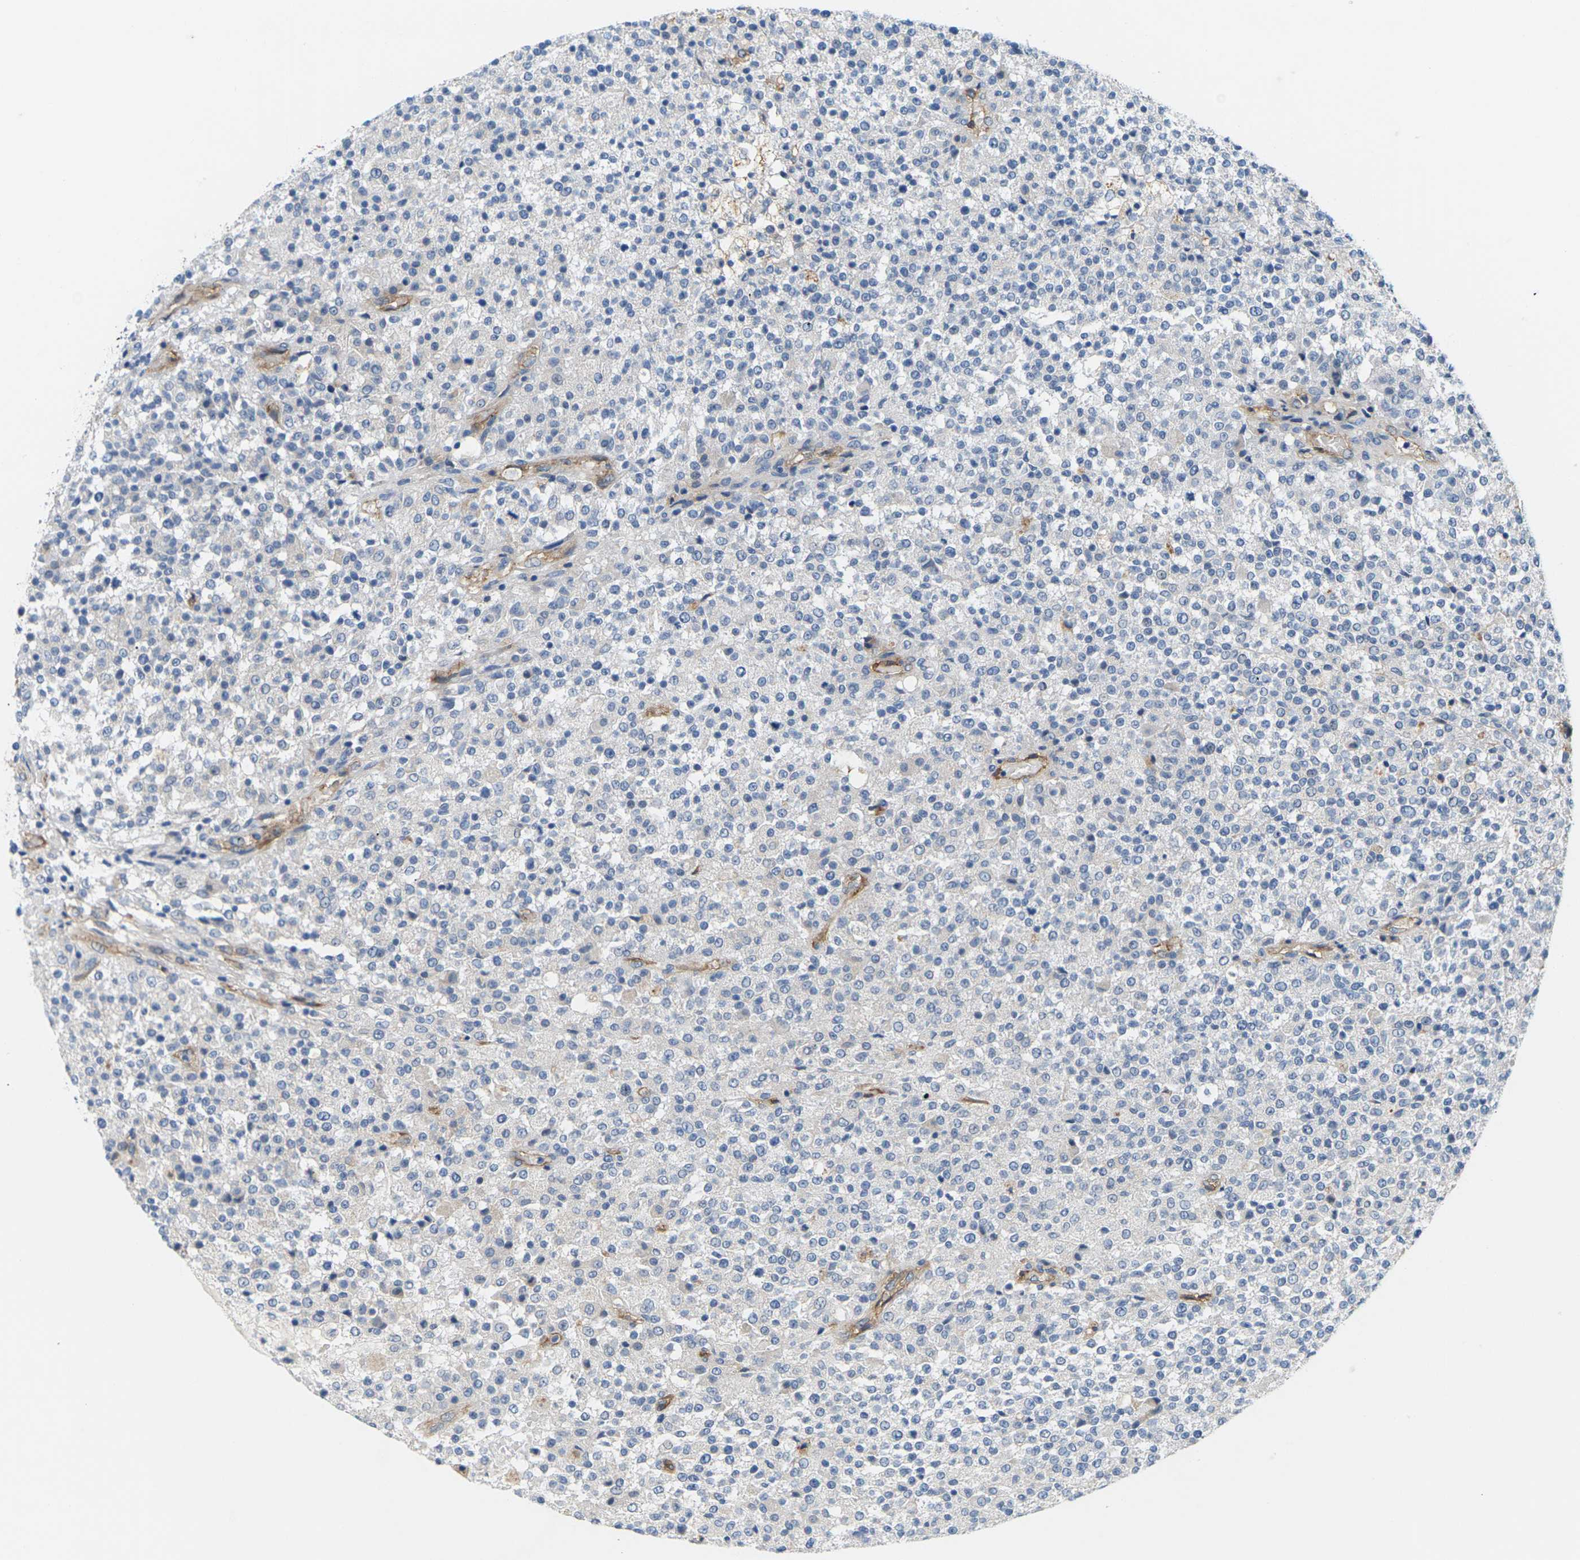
{"staining": {"intensity": "negative", "quantity": "none", "location": "none"}, "tissue": "testis cancer", "cell_type": "Tumor cells", "image_type": "cancer", "snomed": [{"axis": "morphology", "description": "Seminoma, NOS"}, {"axis": "topography", "description": "Testis"}], "caption": "High power microscopy photomicrograph of an immunohistochemistry image of testis cancer (seminoma), revealing no significant expression in tumor cells. (DAB immunohistochemistry (IHC) visualized using brightfield microscopy, high magnification).", "gene": "ITGA5", "patient": {"sex": "male", "age": 59}}